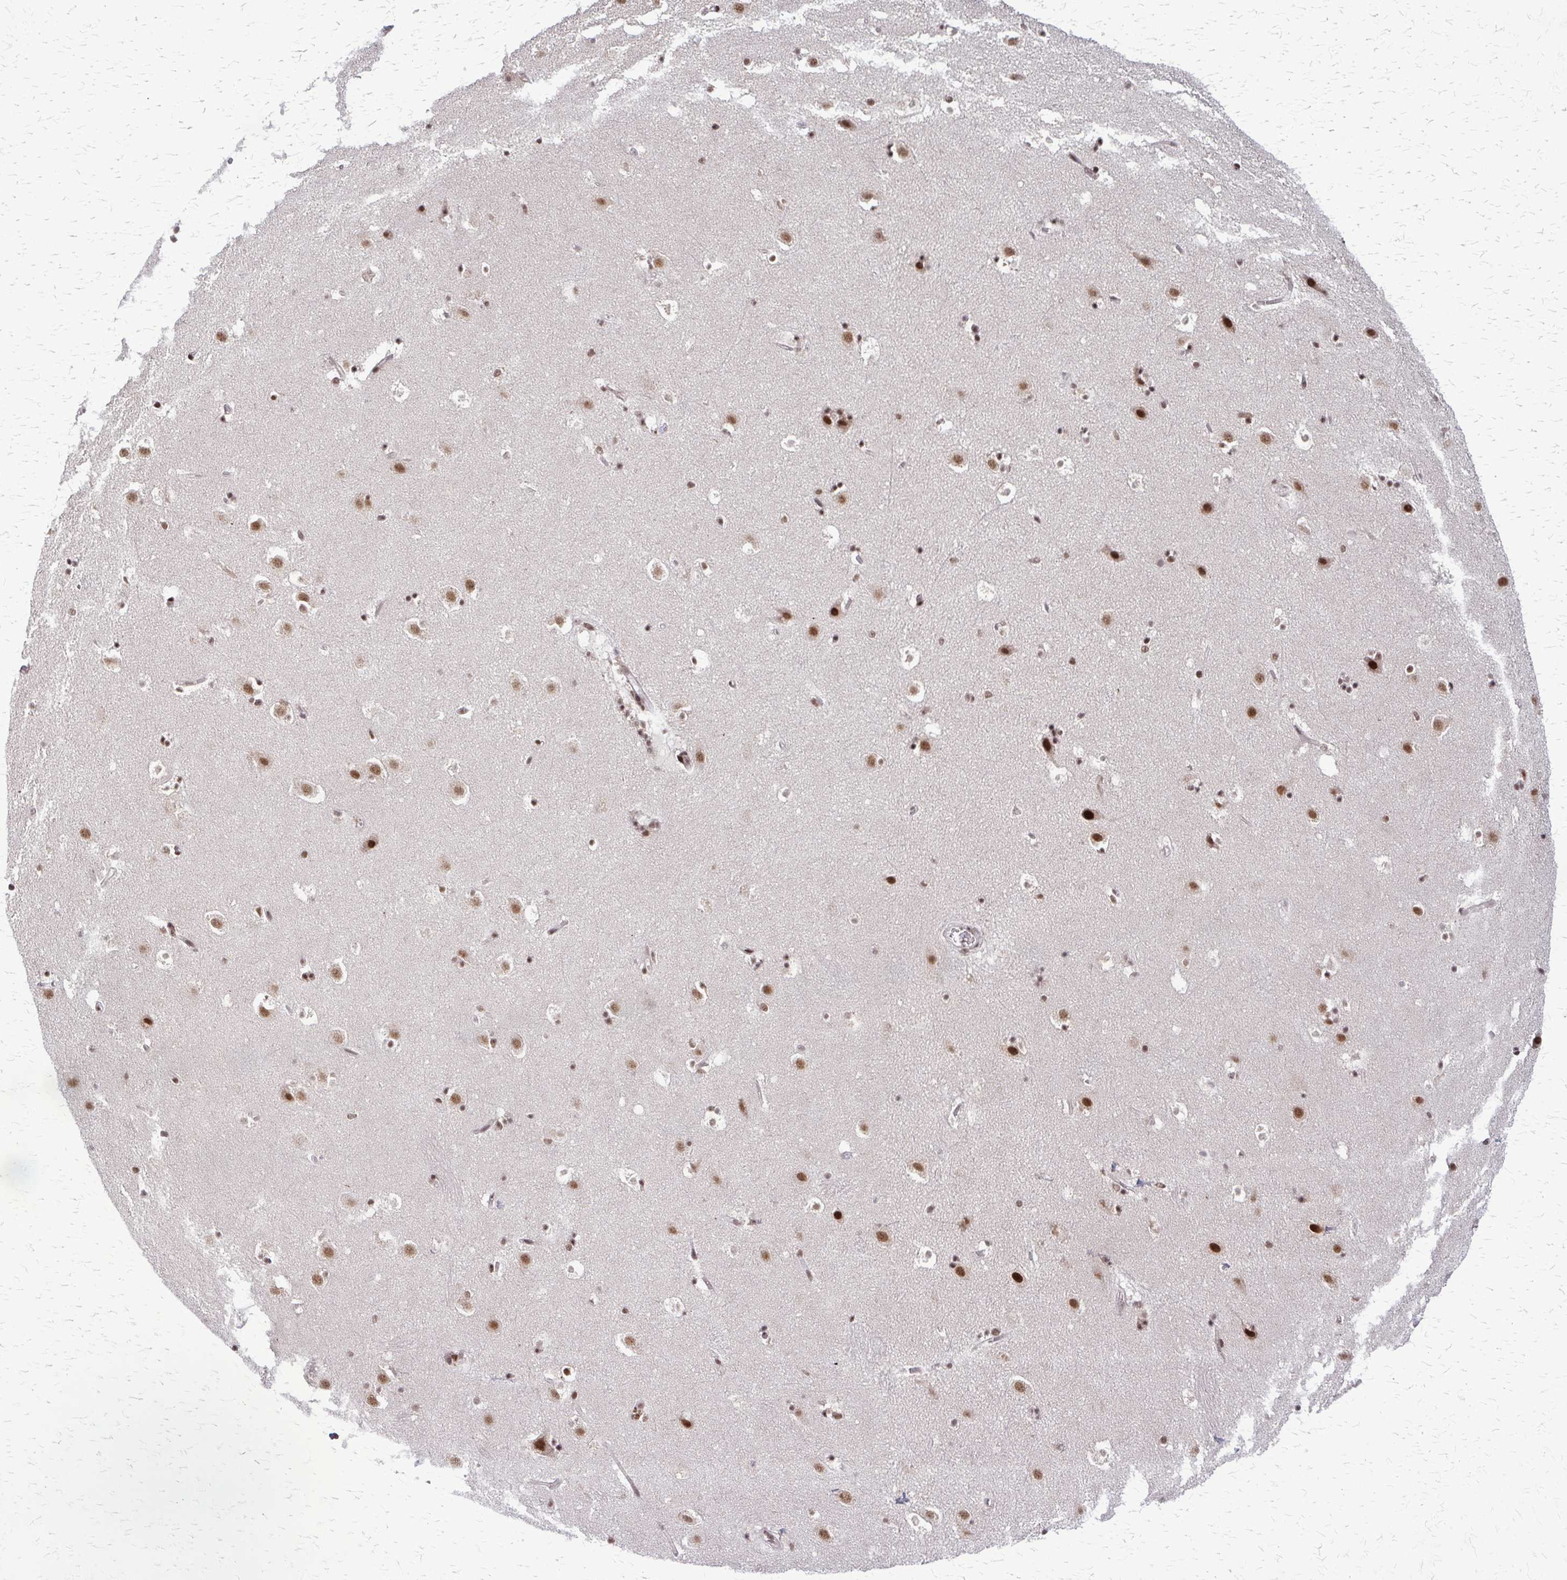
{"staining": {"intensity": "moderate", "quantity": ">75%", "location": "nuclear"}, "tissue": "caudate", "cell_type": "Glial cells", "image_type": "normal", "snomed": [{"axis": "morphology", "description": "Normal tissue, NOS"}, {"axis": "topography", "description": "Lateral ventricle wall"}], "caption": "Brown immunohistochemical staining in unremarkable caudate exhibits moderate nuclear expression in approximately >75% of glial cells.", "gene": "HDAC3", "patient": {"sex": "male", "age": 37}}